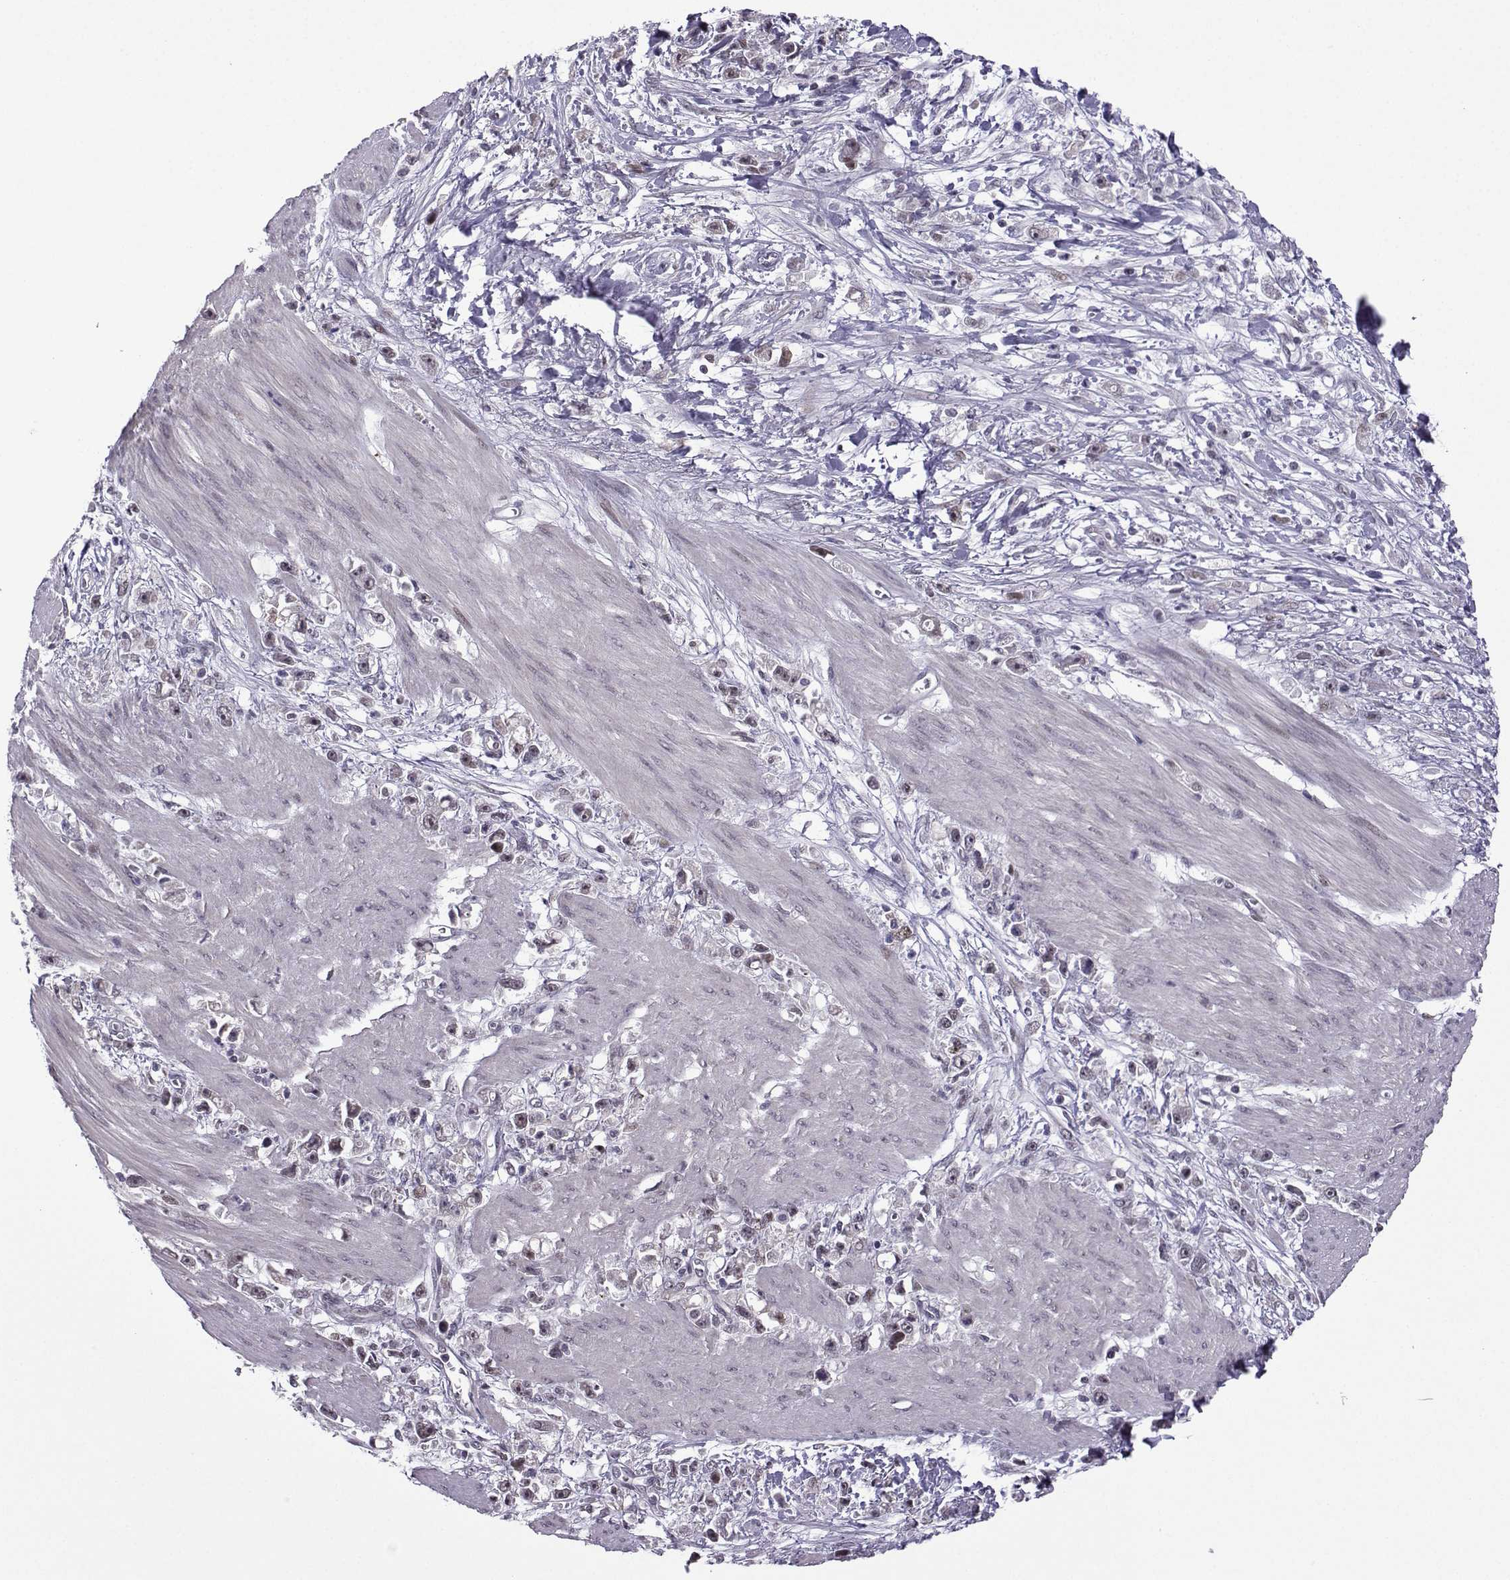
{"staining": {"intensity": "negative", "quantity": "none", "location": "none"}, "tissue": "stomach cancer", "cell_type": "Tumor cells", "image_type": "cancer", "snomed": [{"axis": "morphology", "description": "Adenocarcinoma, NOS"}, {"axis": "topography", "description": "Stomach"}], "caption": "Immunohistochemistry (IHC) image of neoplastic tissue: stomach cancer (adenocarcinoma) stained with DAB (3,3'-diaminobenzidine) shows no significant protein staining in tumor cells.", "gene": "FGF3", "patient": {"sex": "female", "age": 59}}